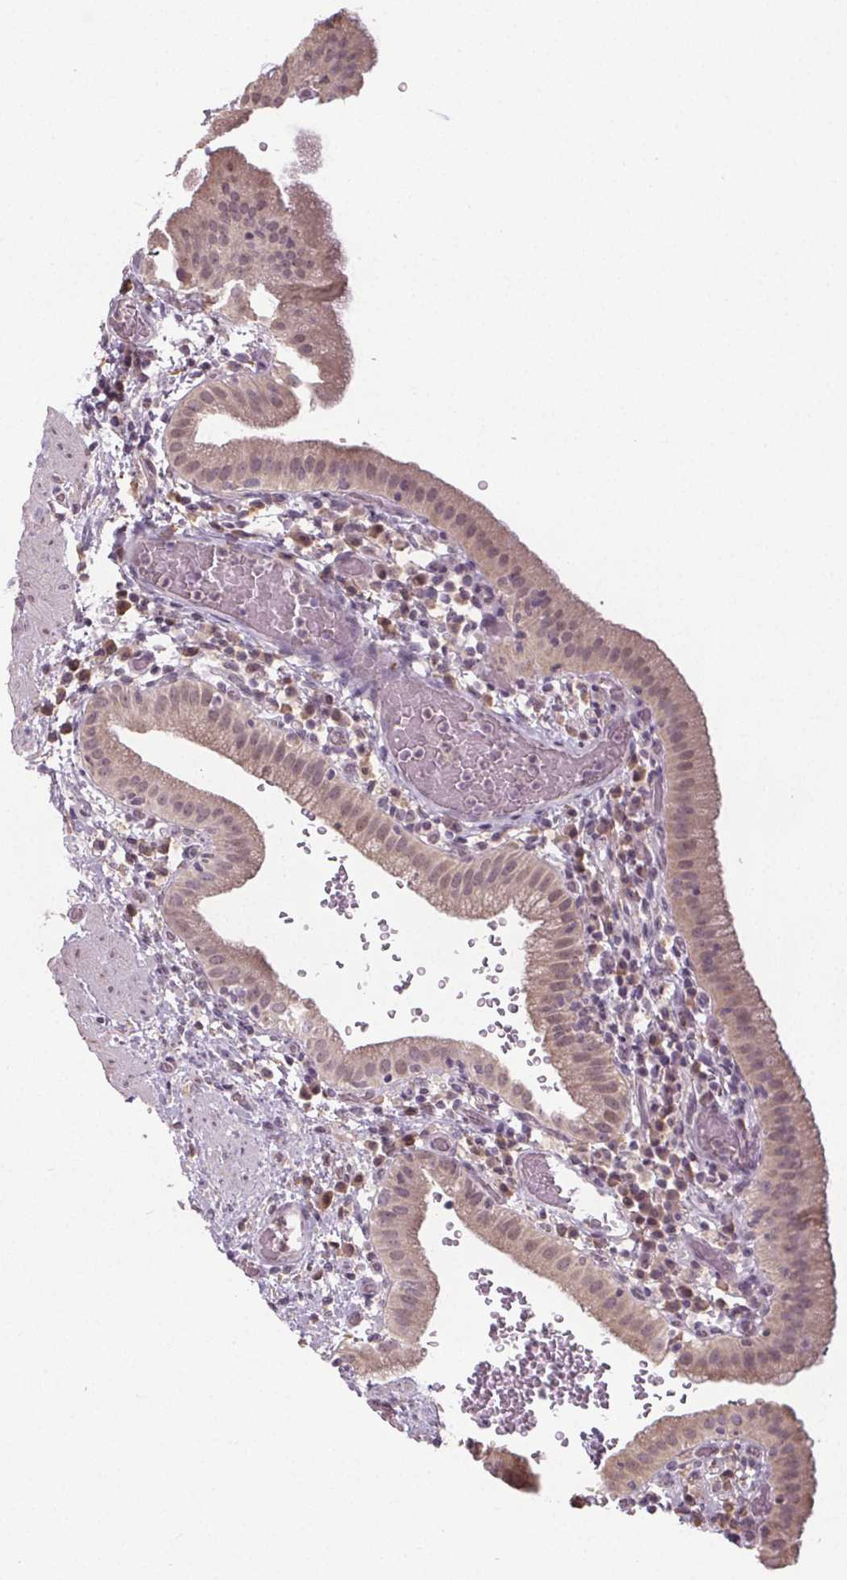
{"staining": {"intensity": "weak", "quantity": "25%-75%", "location": "cytoplasmic/membranous,nuclear"}, "tissue": "gallbladder", "cell_type": "Glandular cells", "image_type": "normal", "snomed": [{"axis": "morphology", "description": "Normal tissue, NOS"}, {"axis": "topography", "description": "Gallbladder"}], "caption": "A histopathology image showing weak cytoplasmic/membranous,nuclear staining in approximately 25%-75% of glandular cells in normal gallbladder, as visualized by brown immunohistochemical staining.", "gene": "SLC26A2", "patient": {"sex": "male", "age": 26}}